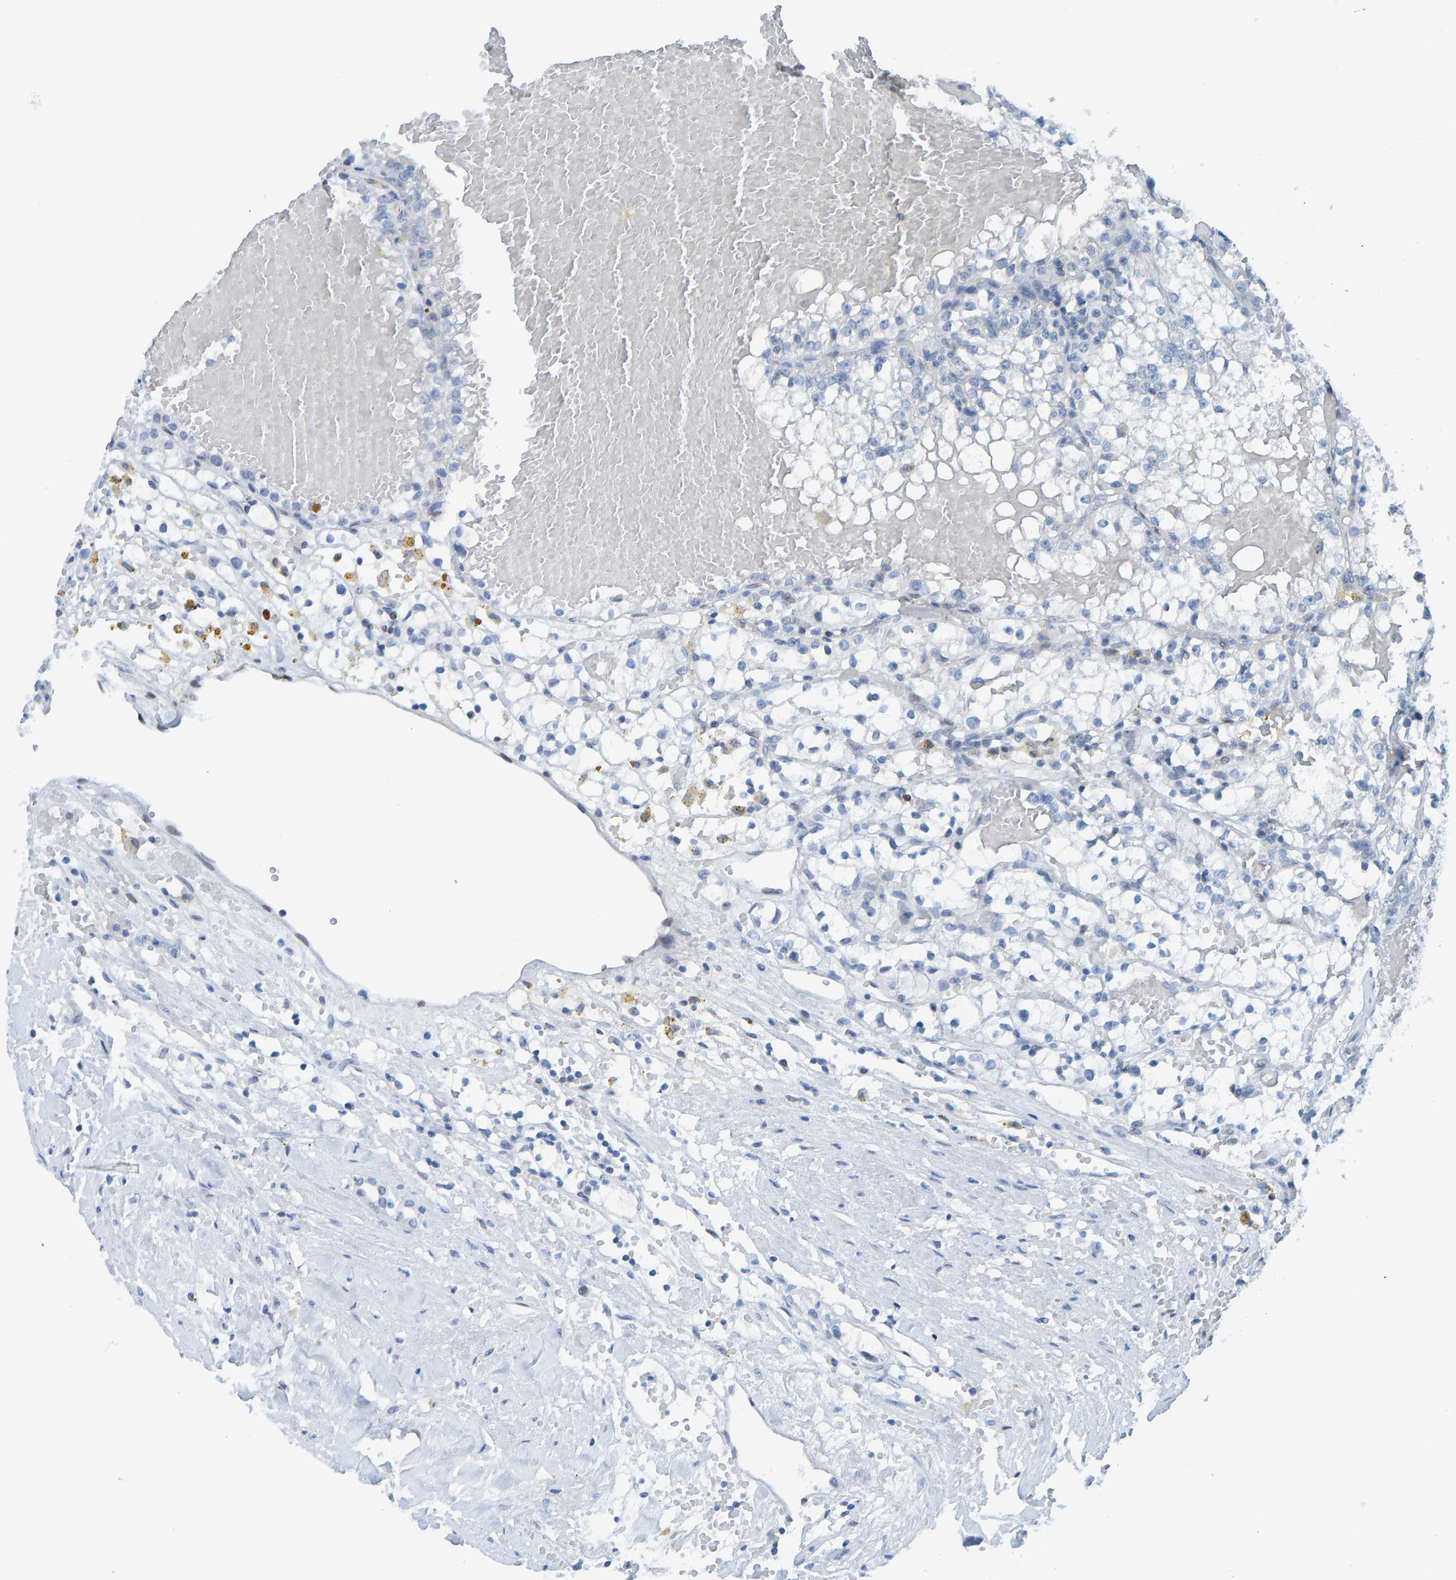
{"staining": {"intensity": "negative", "quantity": "none", "location": "none"}, "tissue": "renal cancer", "cell_type": "Tumor cells", "image_type": "cancer", "snomed": [{"axis": "morphology", "description": "Adenocarcinoma, NOS"}, {"axis": "topography", "description": "Kidney"}], "caption": "Renal cancer stained for a protein using immunohistochemistry exhibits no positivity tumor cells.", "gene": "LMNB2", "patient": {"sex": "male", "age": 56}}